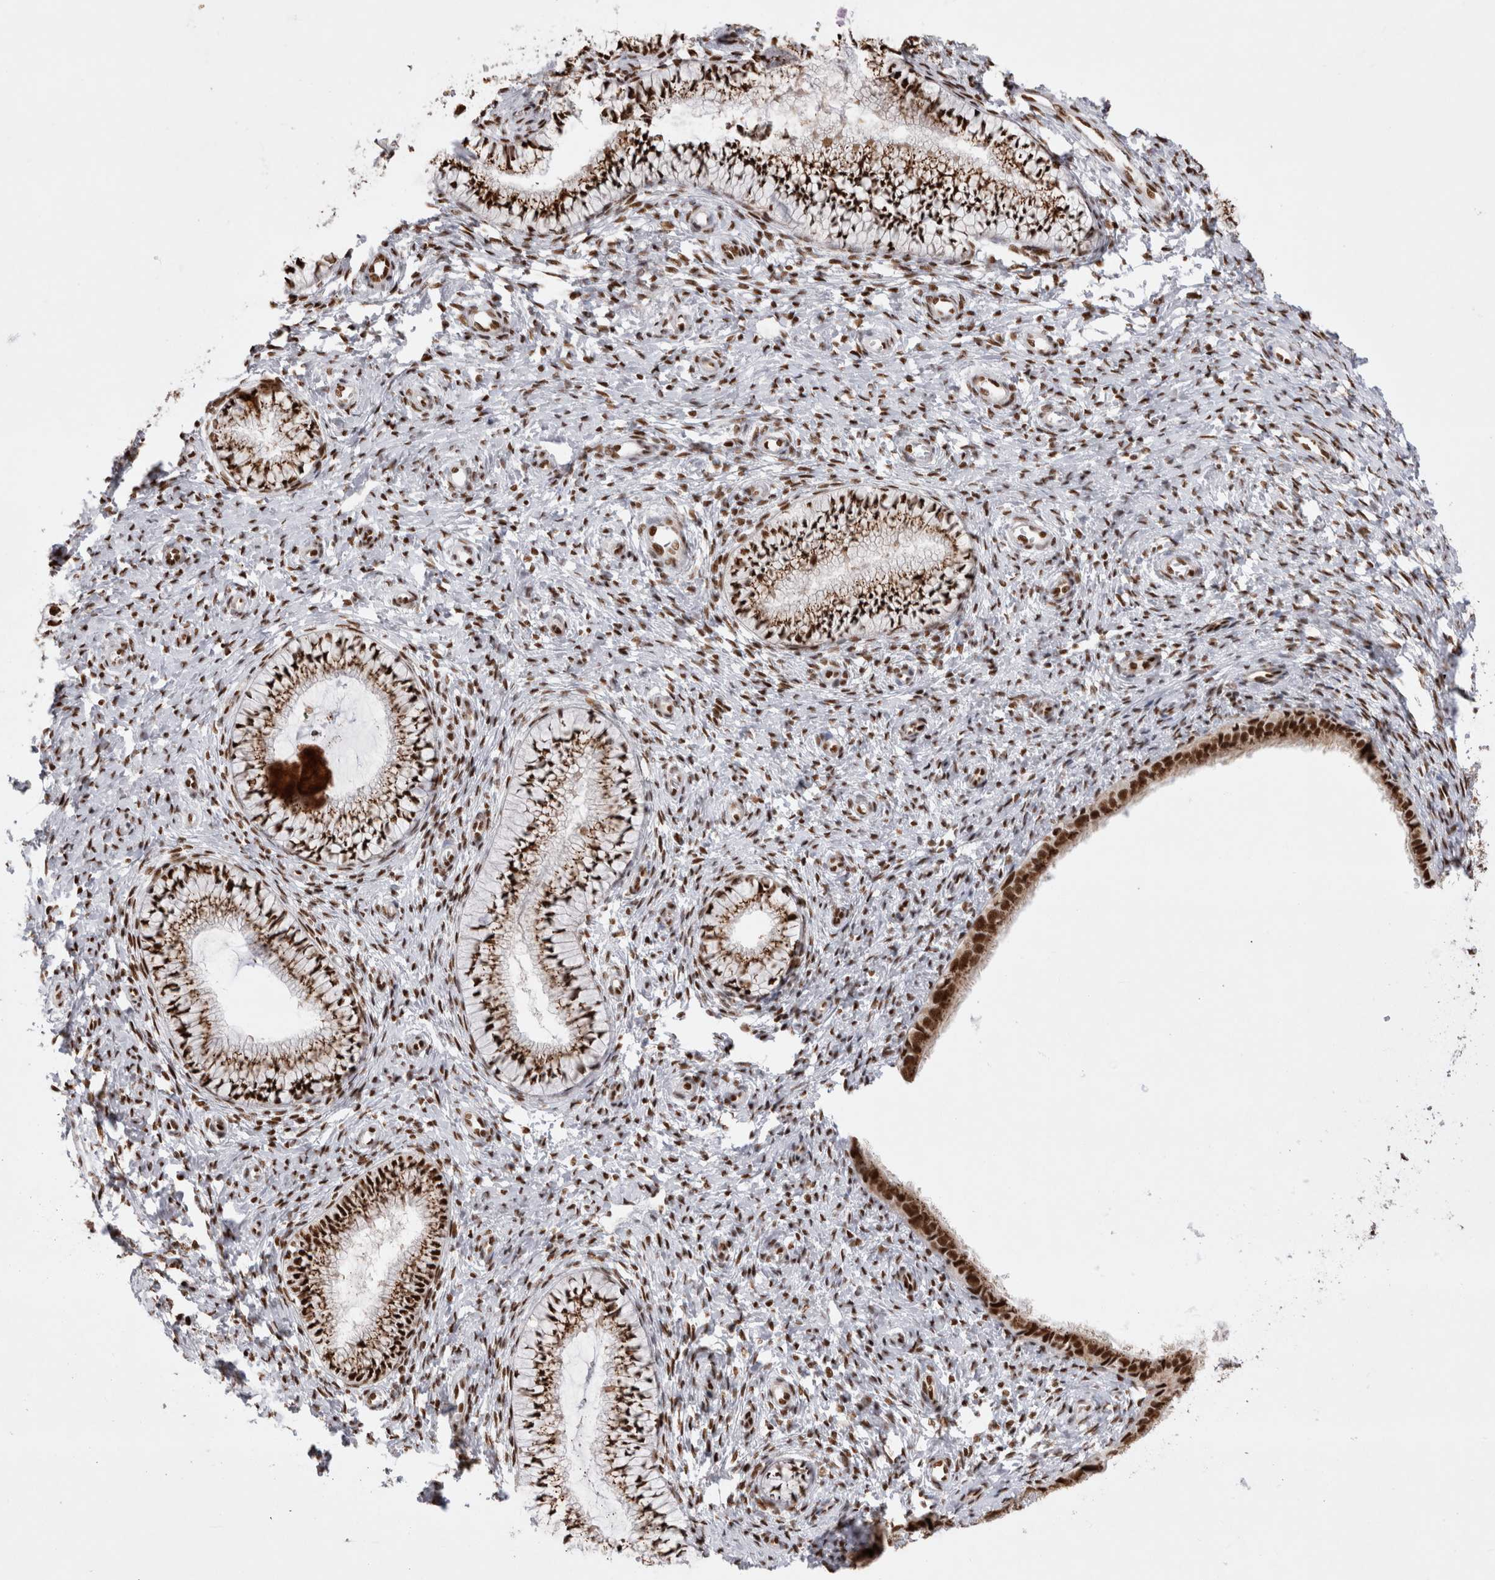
{"staining": {"intensity": "strong", "quantity": ">75%", "location": "nuclear"}, "tissue": "cervix", "cell_type": "Glandular cells", "image_type": "normal", "snomed": [{"axis": "morphology", "description": "Normal tissue, NOS"}, {"axis": "topography", "description": "Cervix"}], "caption": "Protein staining by IHC exhibits strong nuclear positivity in approximately >75% of glandular cells in benign cervix.", "gene": "EYA2", "patient": {"sex": "female", "age": 36}}